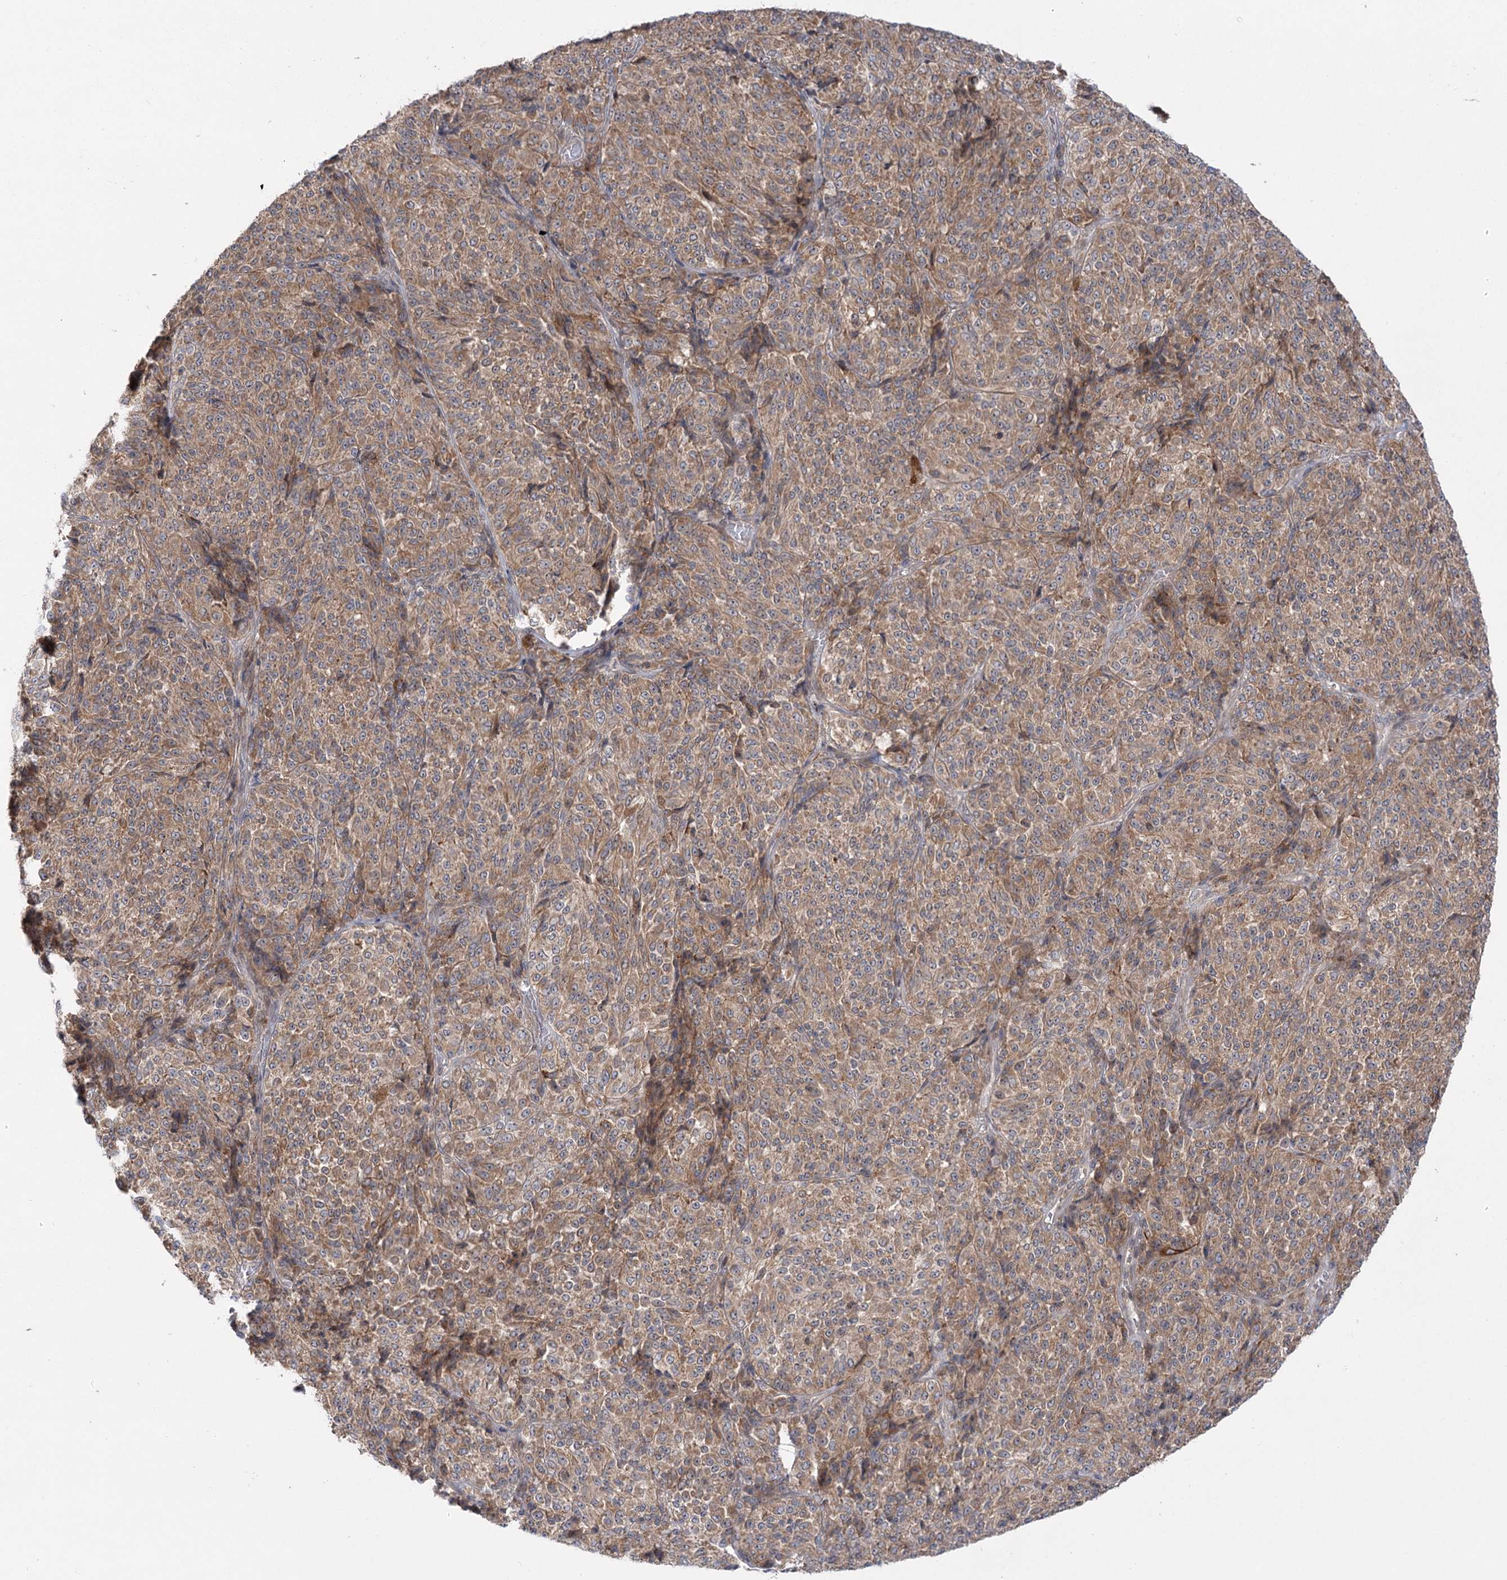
{"staining": {"intensity": "moderate", "quantity": ">75%", "location": "cytoplasmic/membranous"}, "tissue": "melanoma", "cell_type": "Tumor cells", "image_type": "cancer", "snomed": [{"axis": "morphology", "description": "Malignant melanoma, Metastatic site"}, {"axis": "topography", "description": "Brain"}], "caption": "There is medium levels of moderate cytoplasmic/membranous staining in tumor cells of melanoma, as demonstrated by immunohistochemical staining (brown color).", "gene": "SYTL1", "patient": {"sex": "female", "age": 56}}